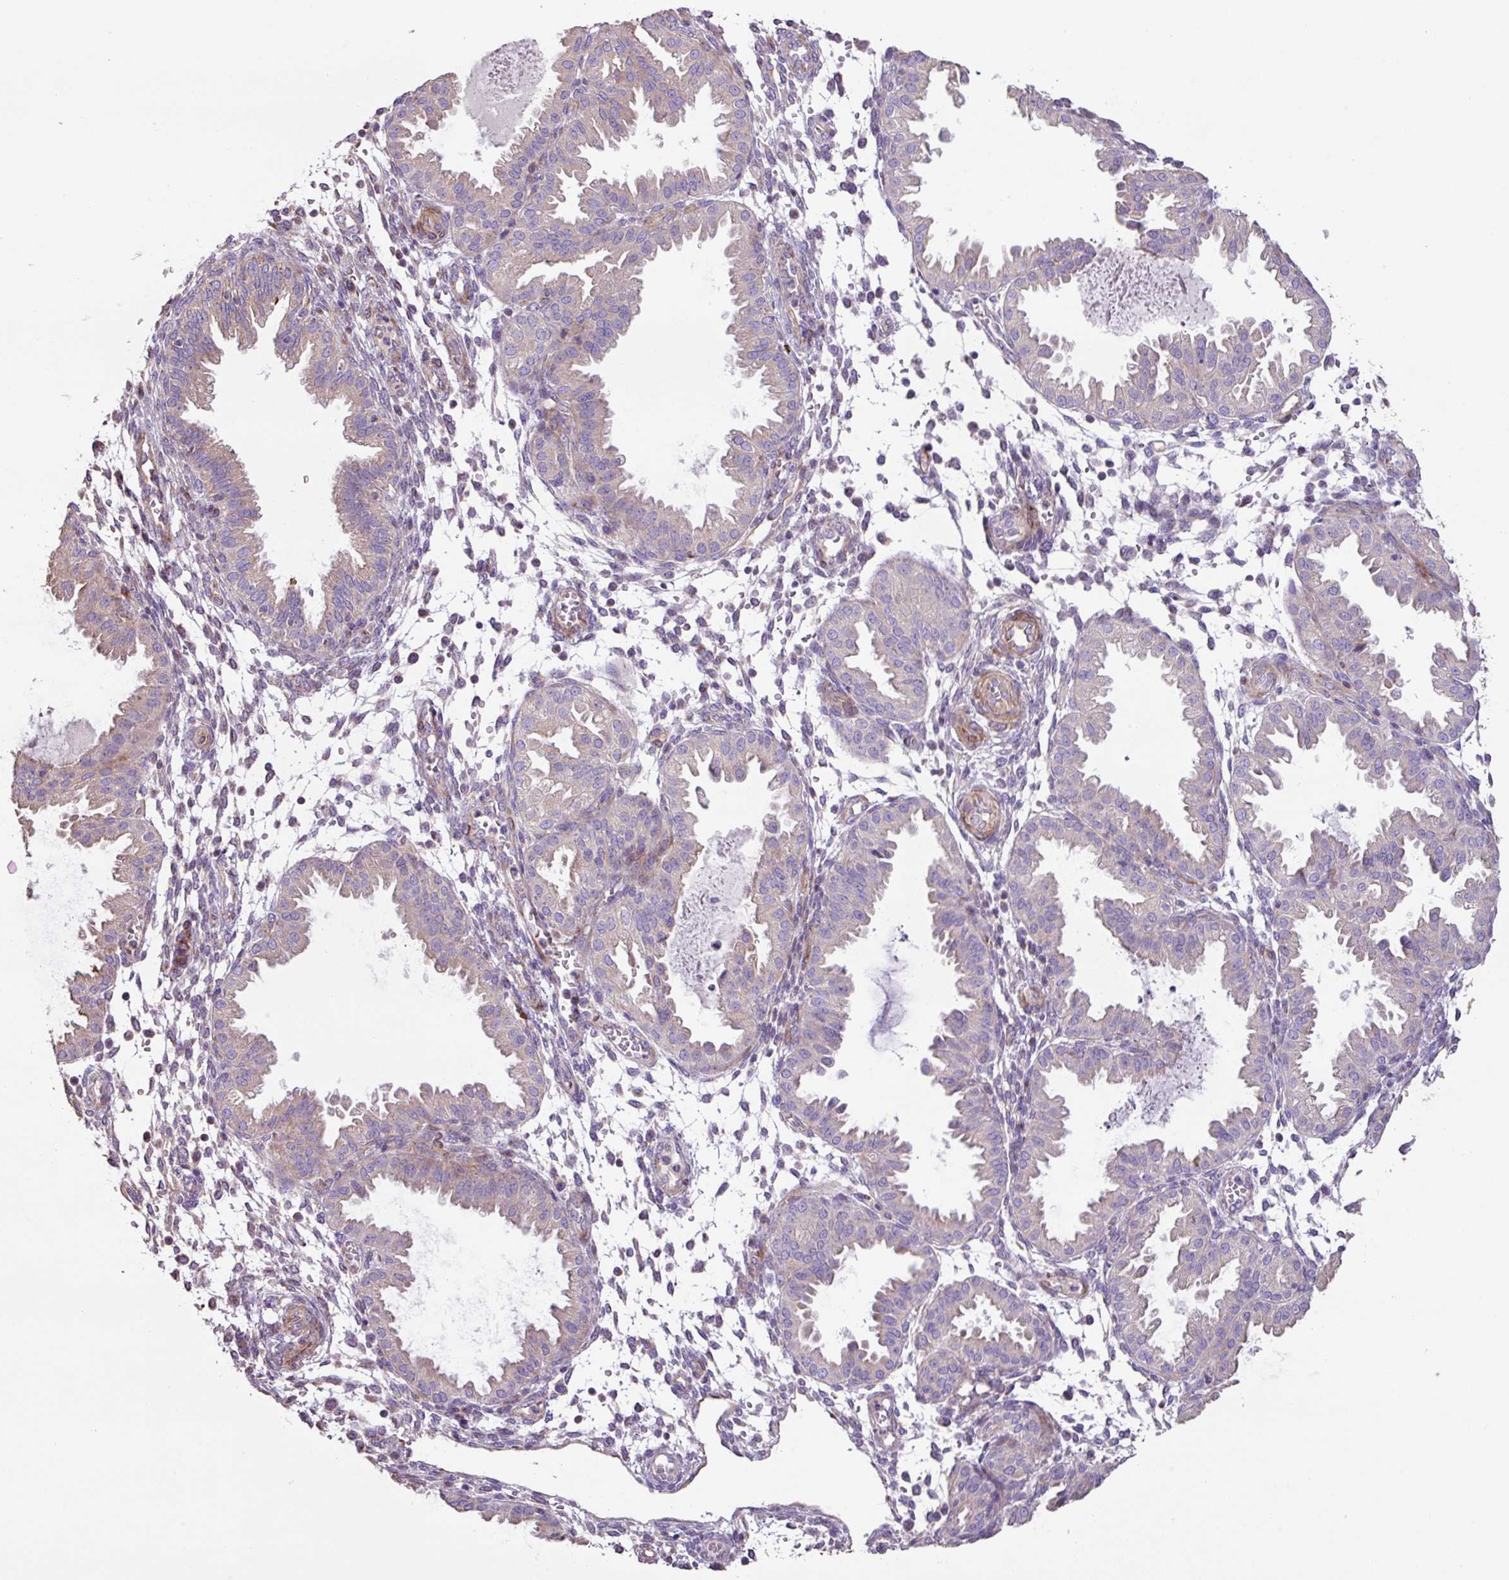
{"staining": {"intensity": "negative", "quantity": "none", "location": "none"}, "tissue": "endometrium", "cell_type": "Cells in endometrial stroma", "image_type": "normal", "snomed": [{"axis": "morphology", "description": "Normal tissue, NOS"}, {"axis": "topography", "description": "Endometrium"}], "caption": "A micrograph of human endometrium is negative for staining in cells in endometrial stroma. The staining is performed using DAB brown chromogen with nuclei counter-stained in using hematoxylin.", "gene": "MRRF", "patient": {"sex": "female", "age": 33}}